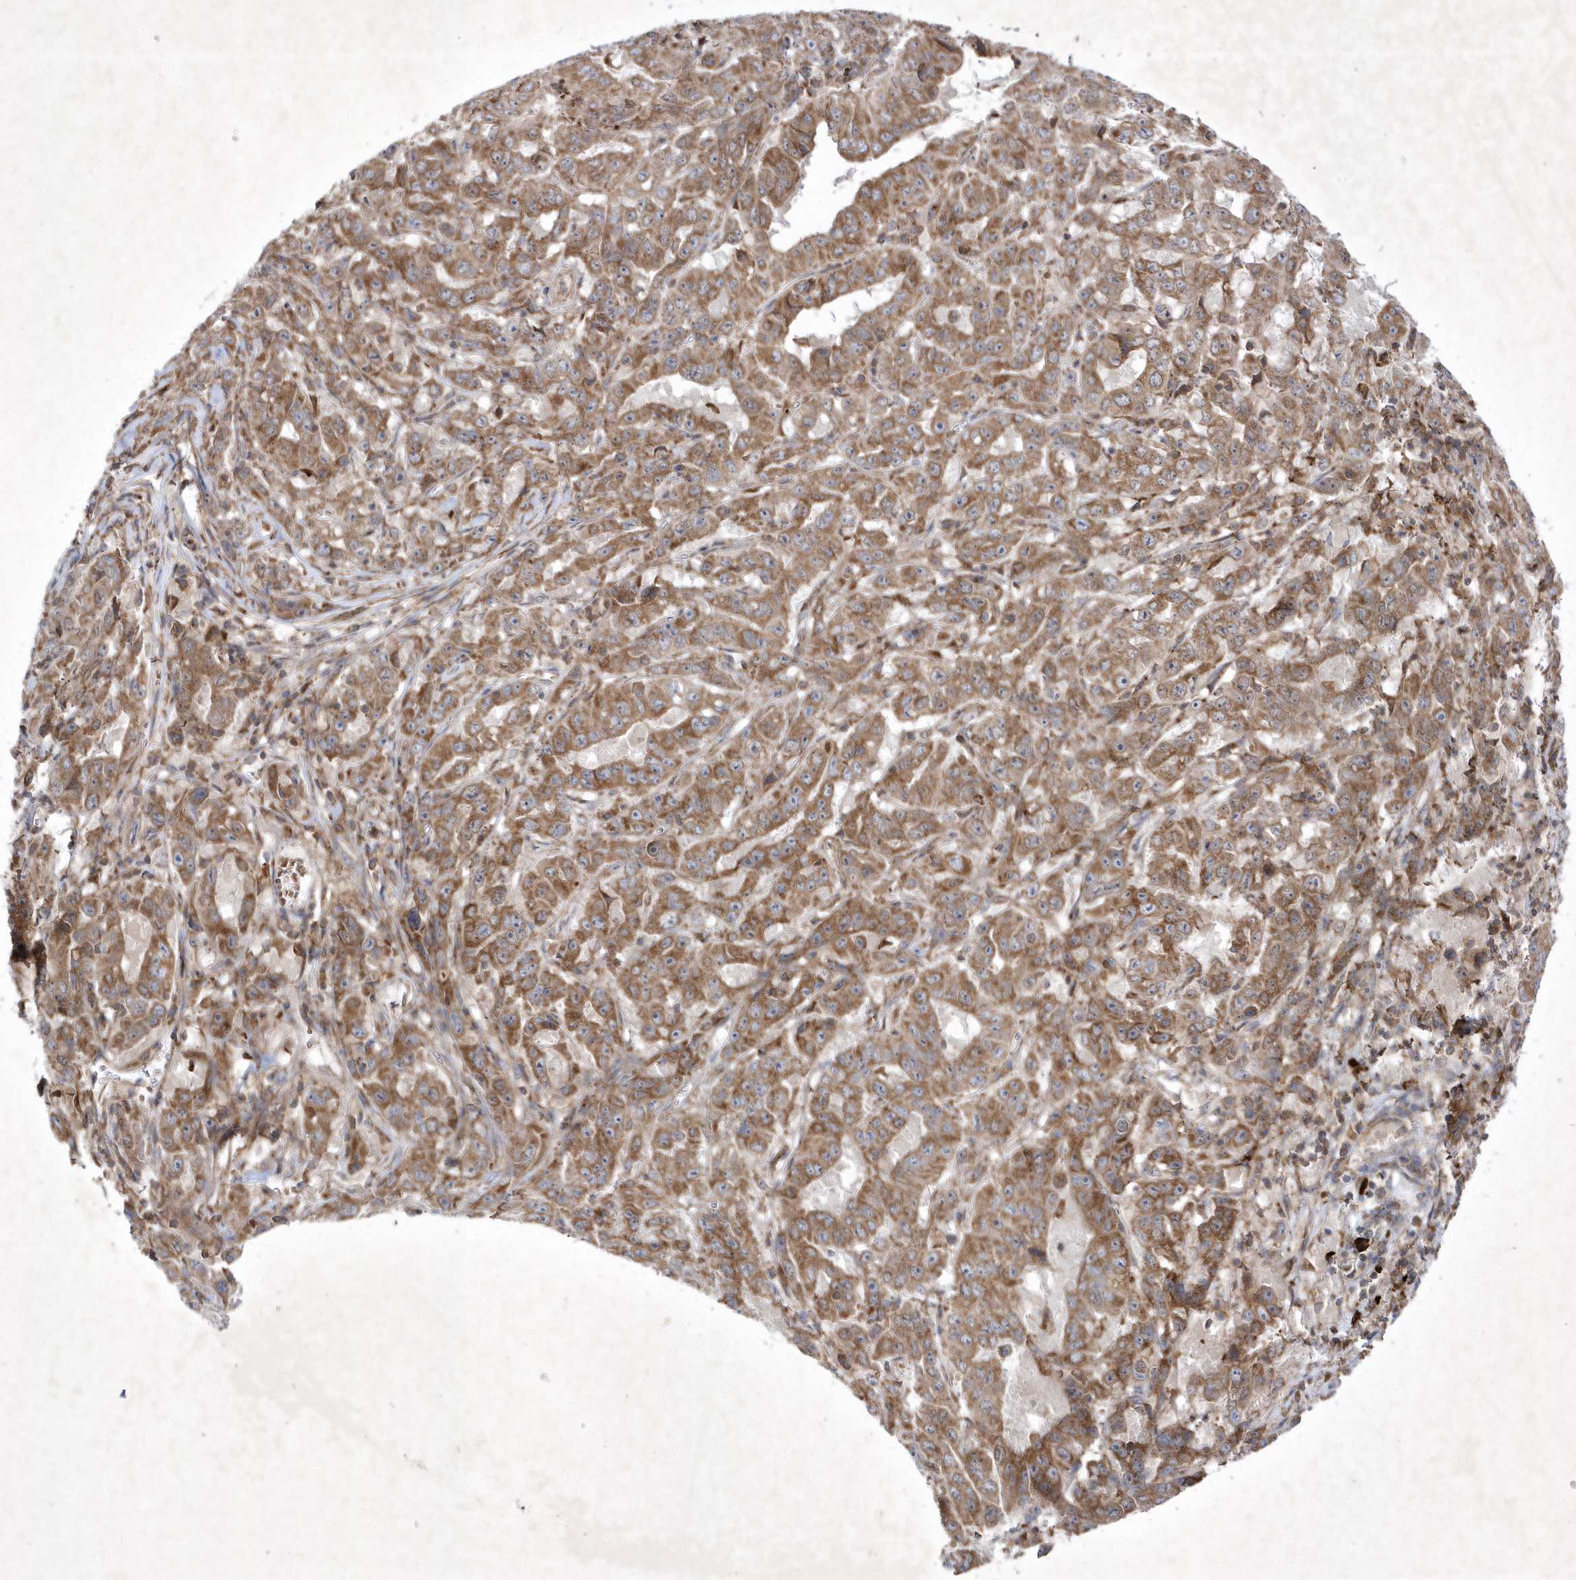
{"staining": {"intensity": "moderate", "quantity": ">75%", "location": "cytoplasmic/membranous"}, "tissue": "pancreatic cancer", "cell_type": "Tumor cells", "image_type": "cancer", "snomed": [{"axis": "morphology", "description": "Adenocarcinoma, NOS"}, {"axis": "topography", "description": "Pancreas"}], "caption": "A medium amount of moderate cytoplasmic/membranous positivity is appreciated in about >75% of tumor cells in pancreatic cancer (adenocarcinoma) tissue.", "gene": "OPA1", "patient": {"sex": "male", "age": 63}}